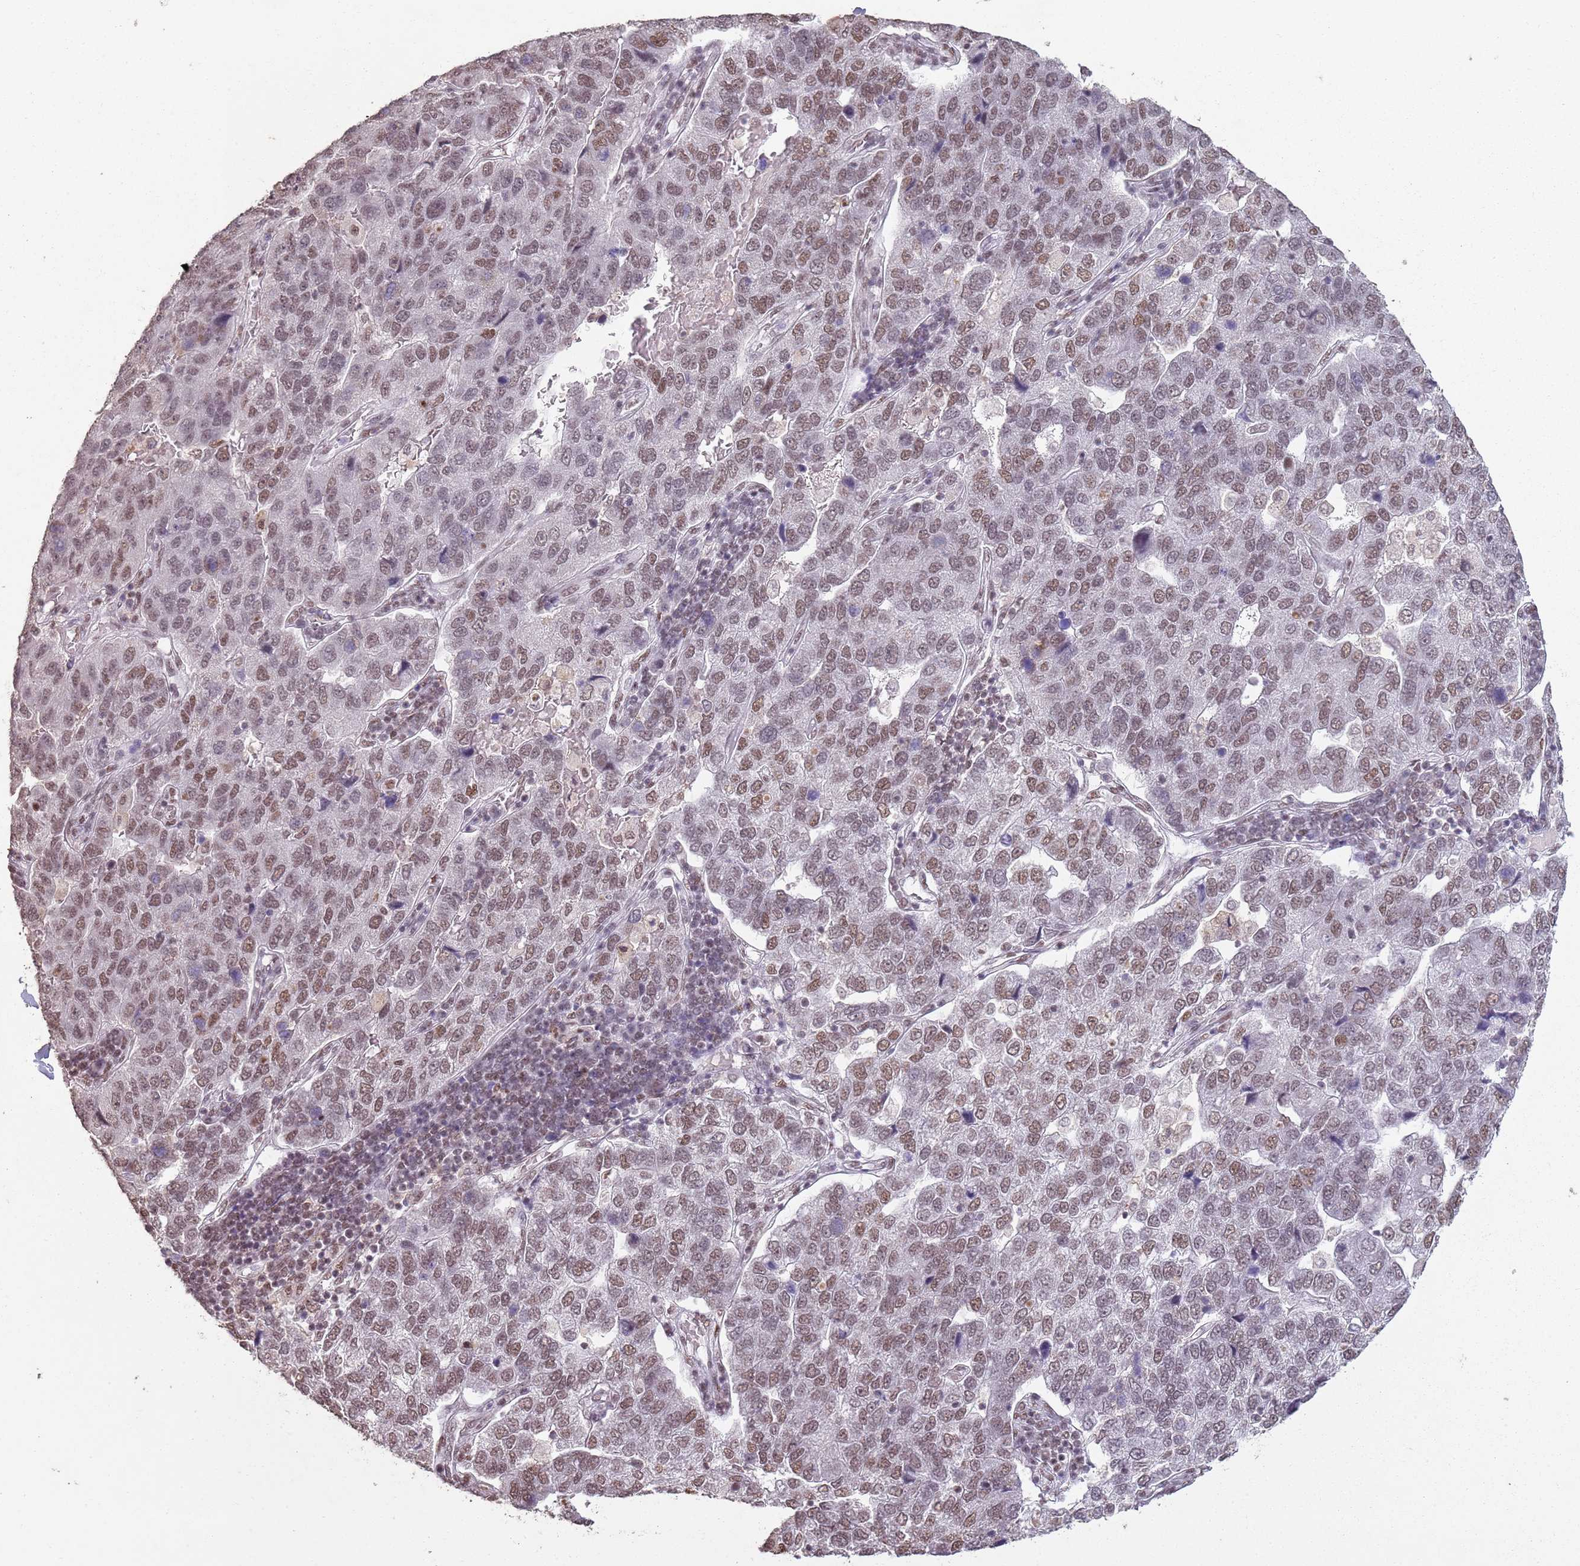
{"staining": {"intensity": "moderate", "quantity": ">75%", "location": "nuclear"}, "tissue": "pancreatic cancer", "cell_type": "Tumor cells", "image_type": "cancer", "snomed": [{"axis": "morphology", "description": "Adenocarcinoma, NOS"}, {"axis": "topography", "description": "Pancreas"}], "caption": "Immunohistochemistry (IHC) of human pancreatic adenocarcinoma displays medium levels of moderate nuclear expression in approximately >75% of tumor cells.", "gene": "ARL14EP", "patient": {"sex": "female", "age": 61}}